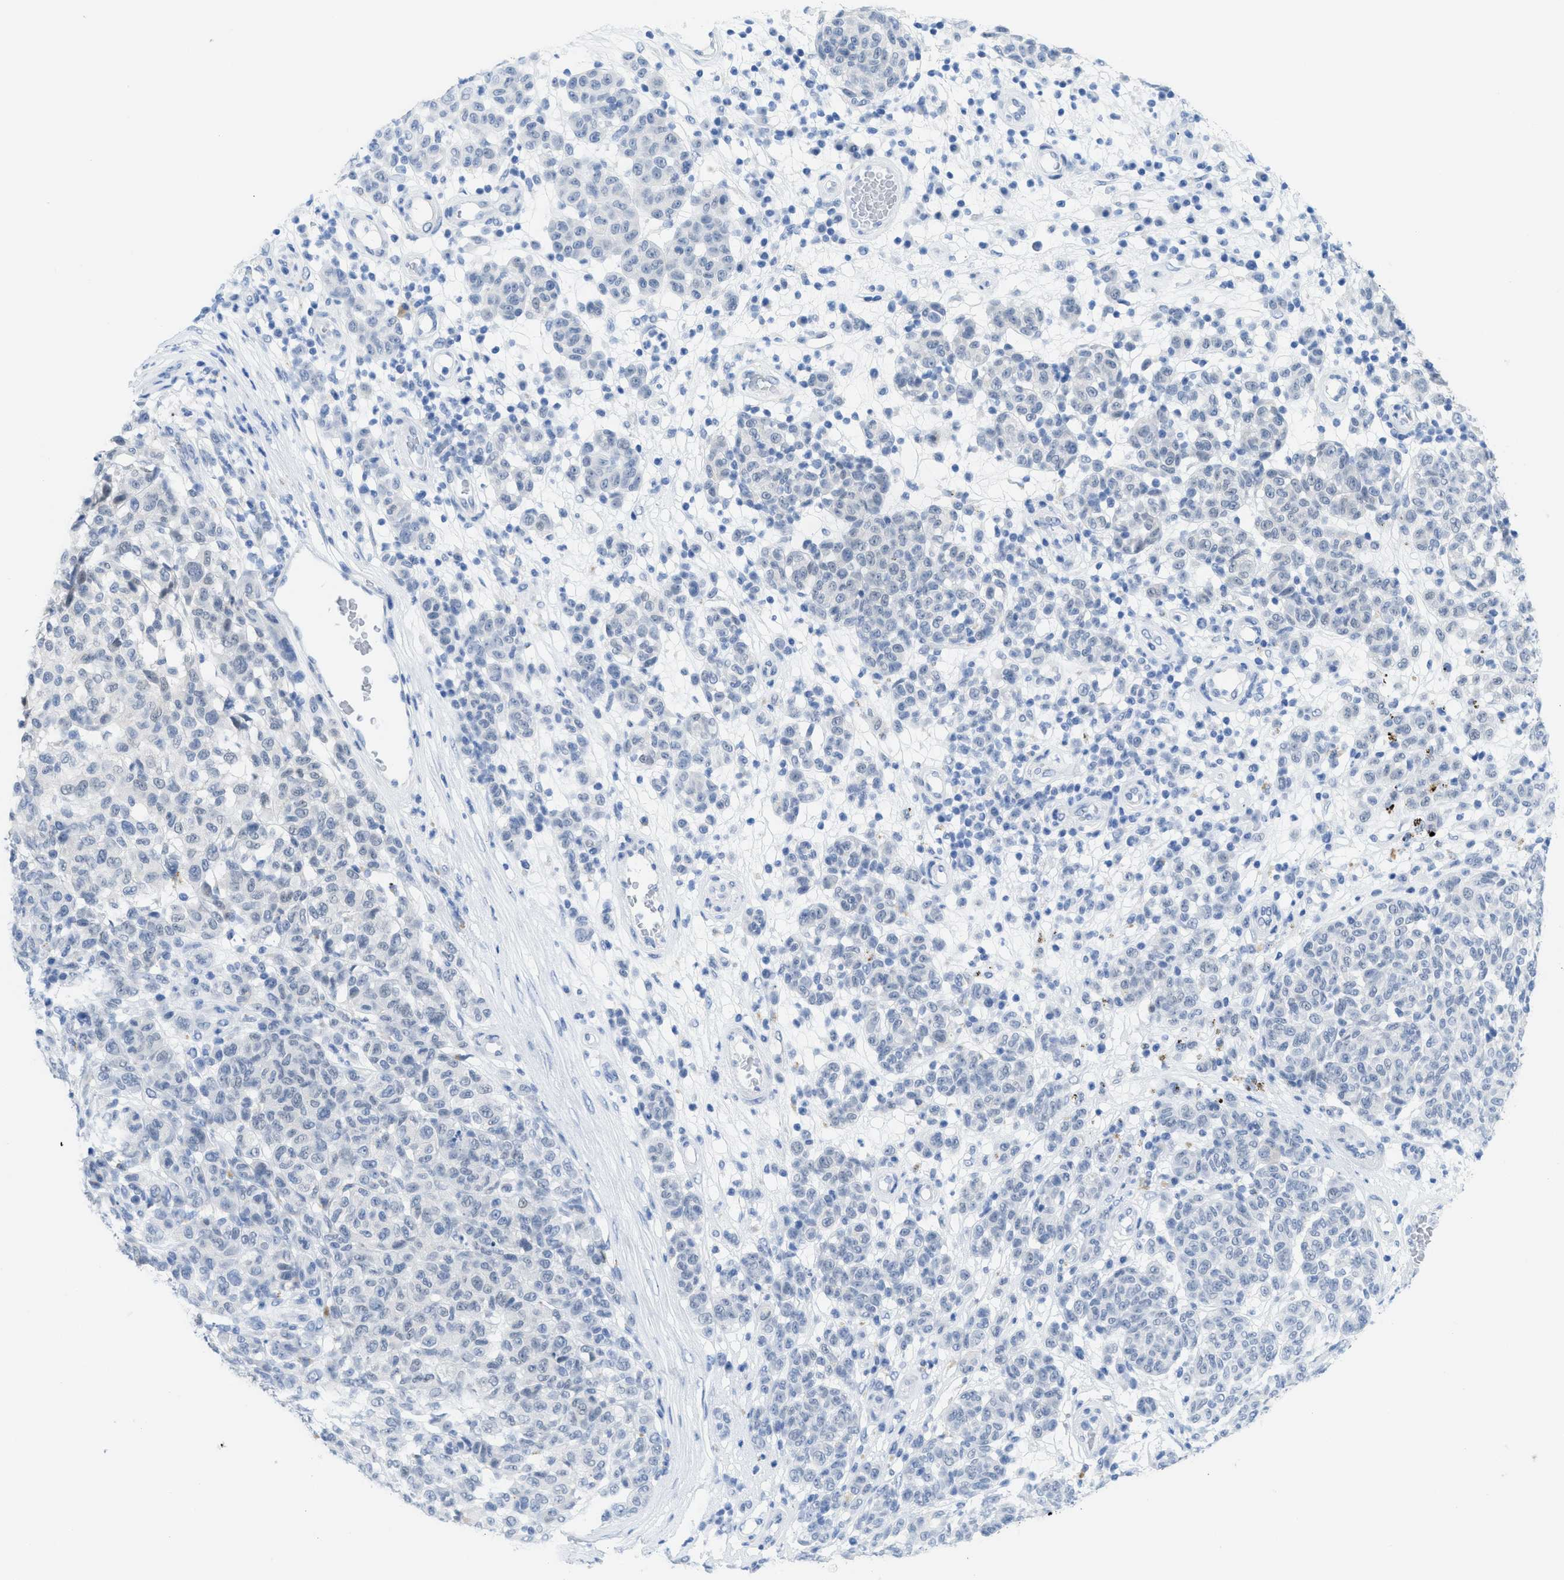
{"staining": {"intensity": "negative", "quantity": "none", "location": "none"}, "tissue": "melanoma", "cell_type": "Tumor cells", "image_type": "cancer", "snomed": [{"axis": "morphology", "description": "Malignant melanoma, NOS"}, {"axis": "topography", "description": "Skin"}], "caption": "An image of human malignant melanoma is negative for staining in tumor cells.", "gene": "WDR4", "patient": {"sex": "male", "age": 59}}